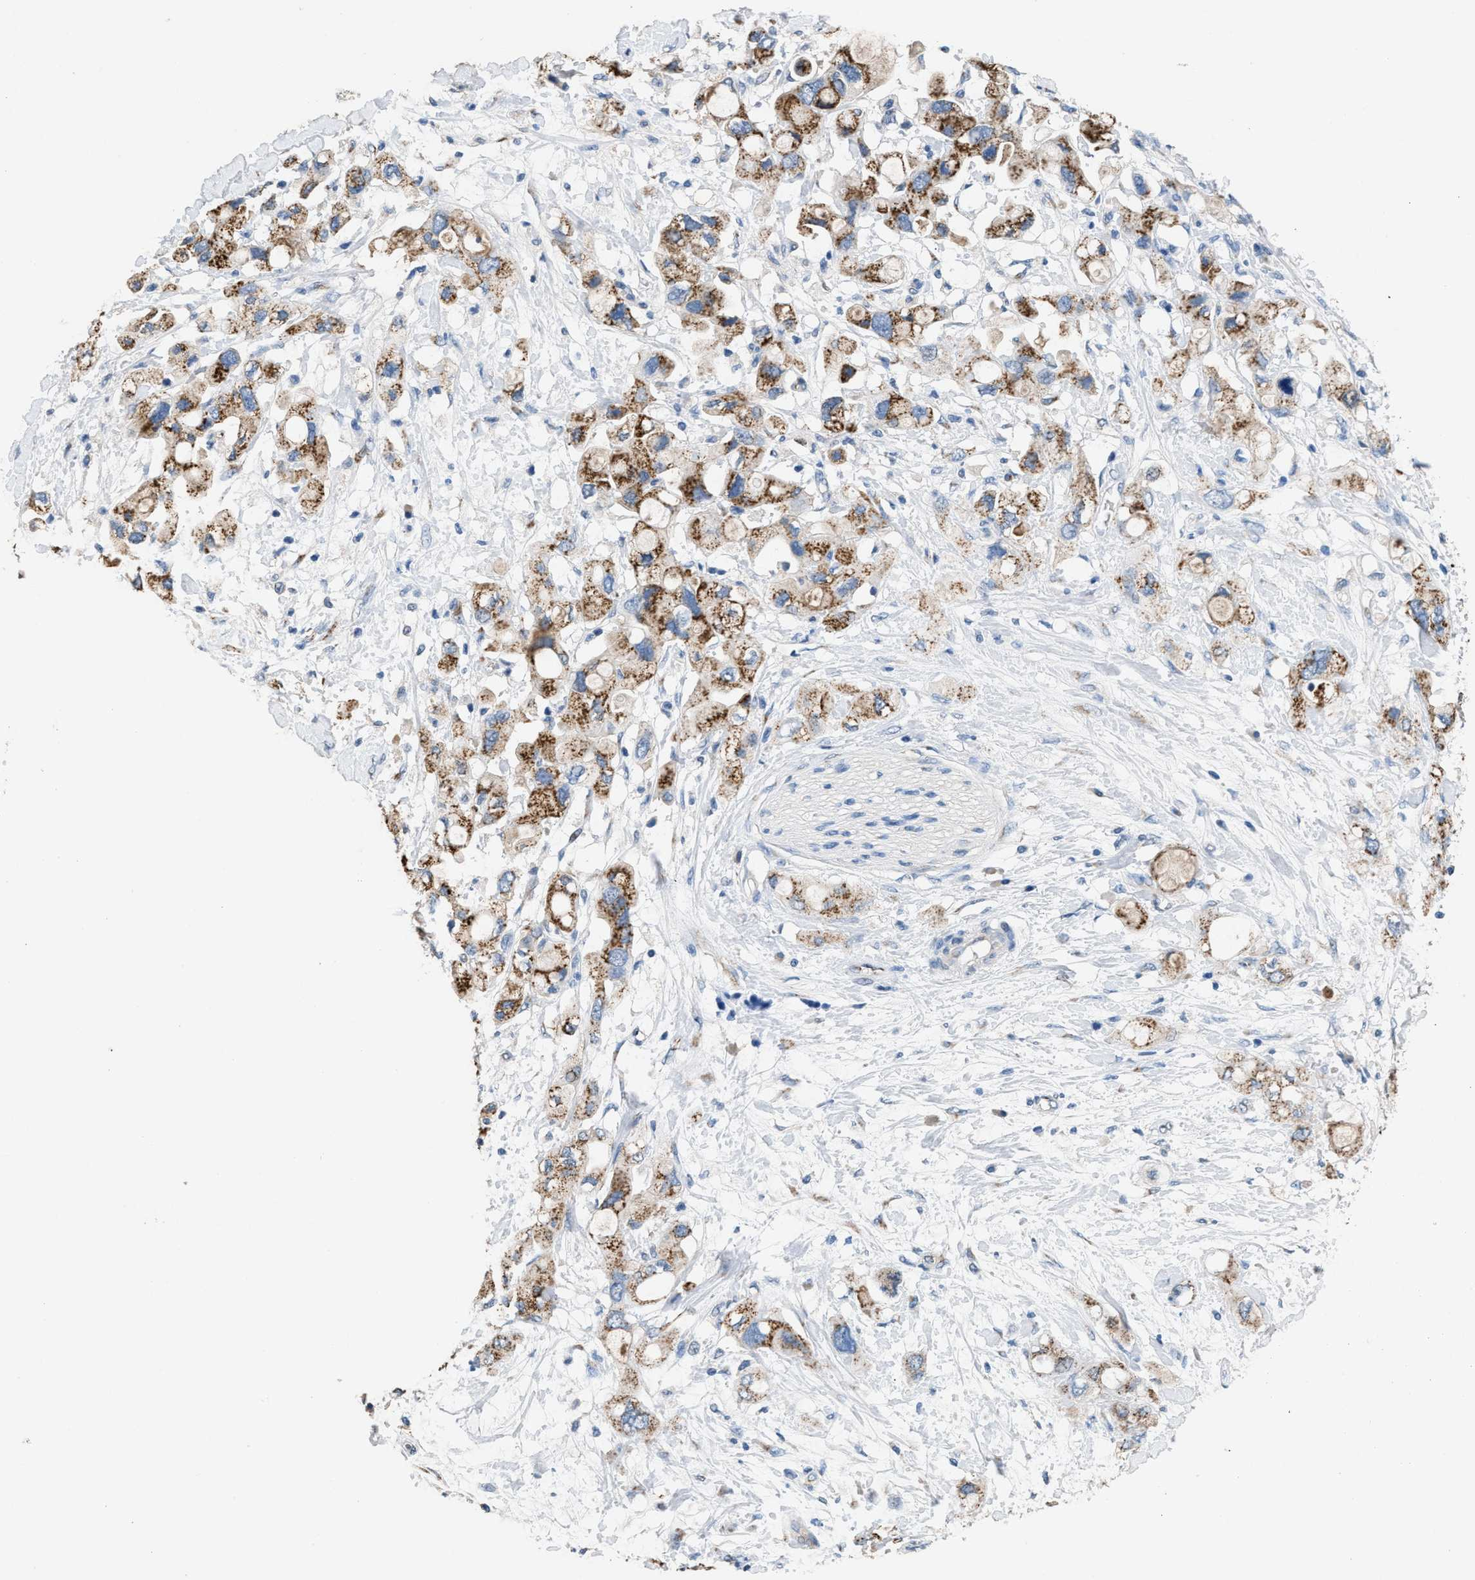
{"staining": {"intensity": "strong", "quantity": ">75%", "location": "cytoplasmic/membranous"}, "tissue": "pancreatic cancer", "cell_type": "Tumor cells", "image_type": "cancer", "snomed": [{"axis": "morphology", "description": "Adenocarcinoma, NOS"}, {"axis": "topography", "description": "Pancreas"}], "caption": "Strong cytoplasmic/membranous expression for a protein is appreciated in approximately >75% of tumor cells of pancreatic cancer using immunohistochemistry (IHC).", "gene": "GOLM1", "patient": {"sex": "female", "age": 56}}